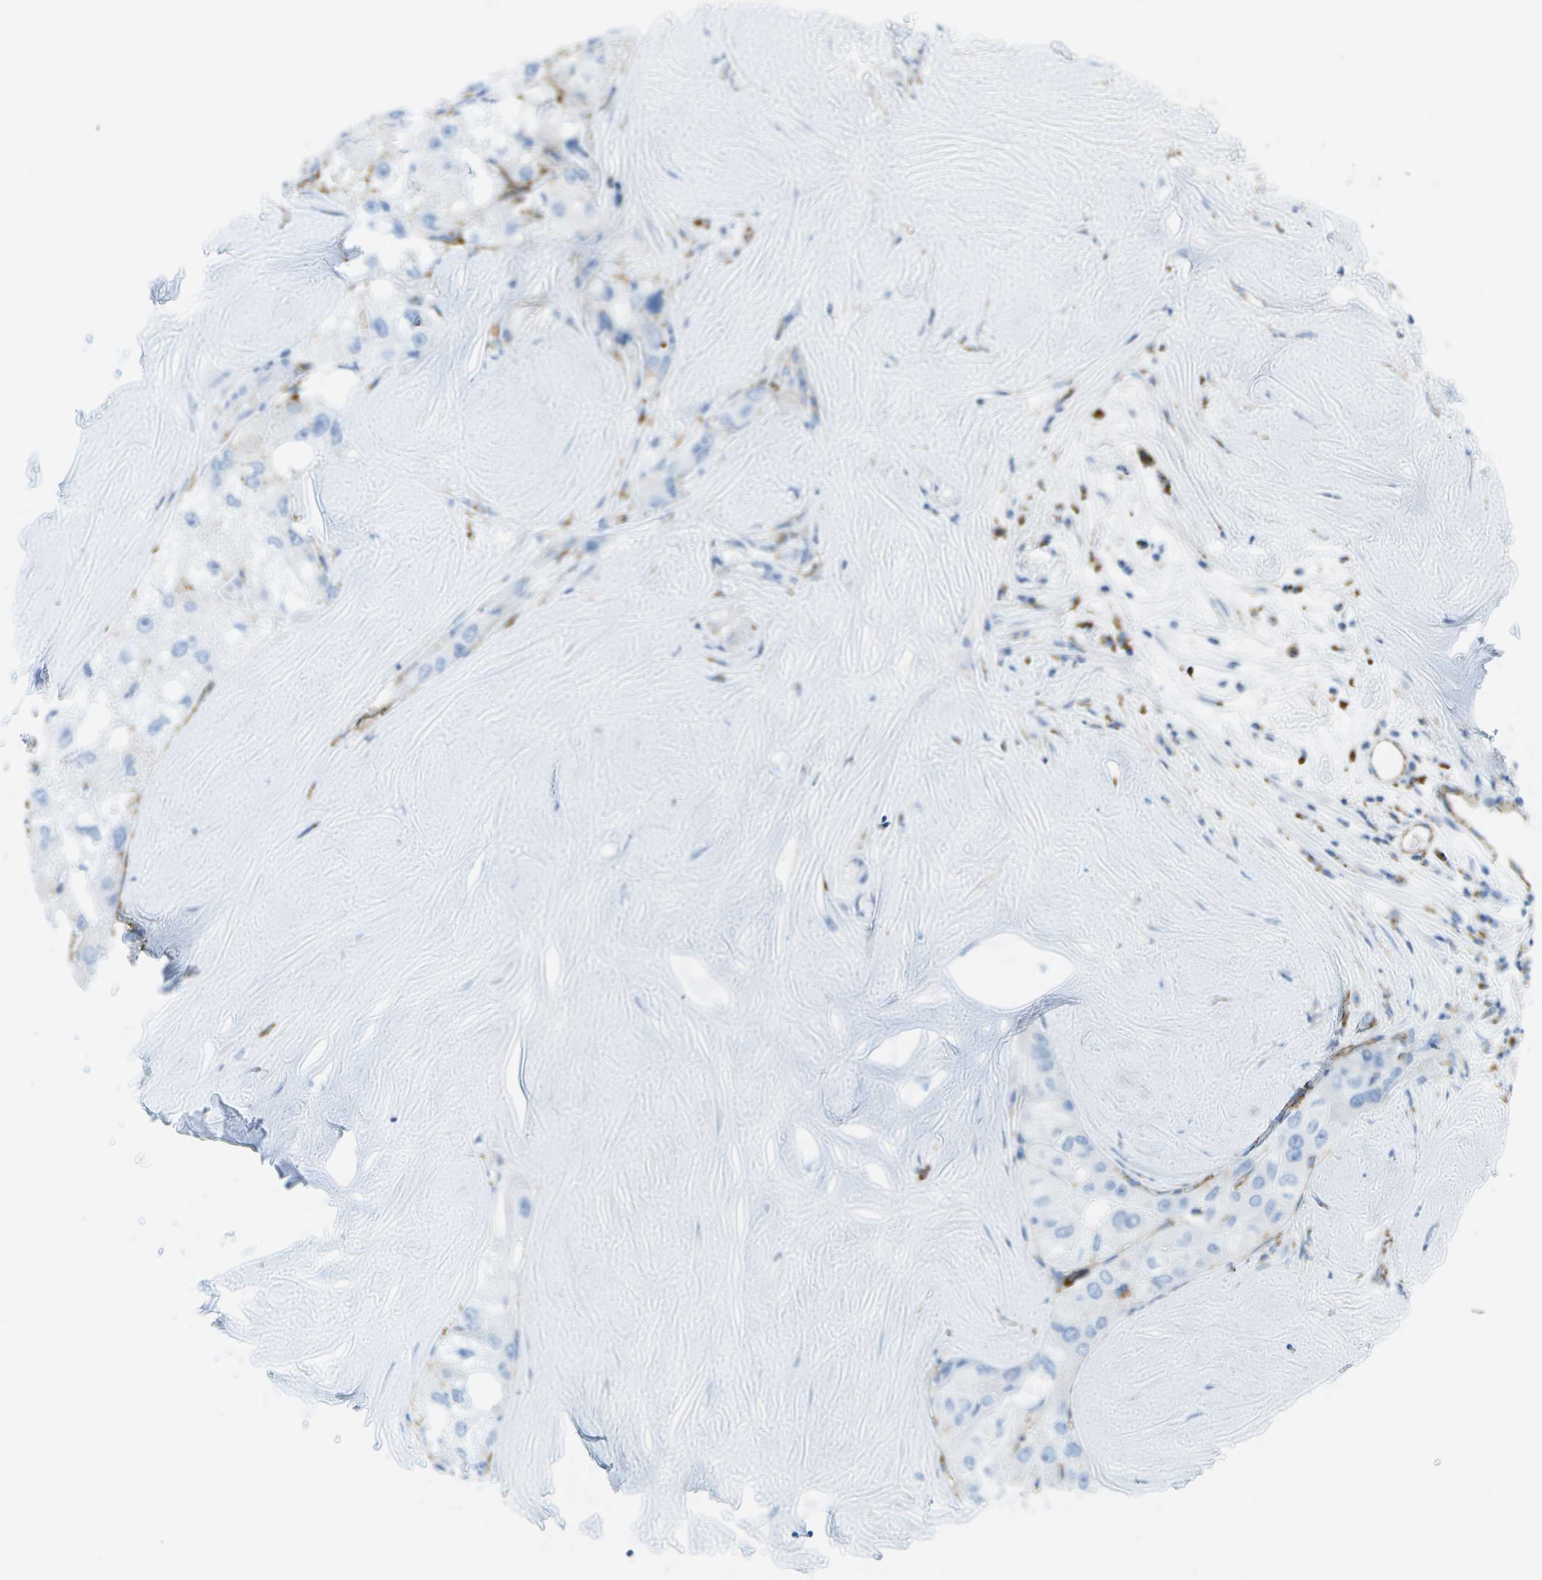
{"staining": {"intensity": "weak", "quantity": "<25%", "location": "cytoplasmic/membranous"}, "tissue": "liver cancer", "cell_type": "Tumor cells", "image_type": "cancer", "snomed": [{"axis": "morphology", "description": "Carcinoma, Hepatocellular, NOS"}, {"axis": "topography", "description": "Liver"}], "caption": "This is an immunohistochemistry (IHC) micrograph of liver cancer. There is no staining in tumor cells.", "gene": "PRCP", "patient": {"sex": "male", "age": 80}}